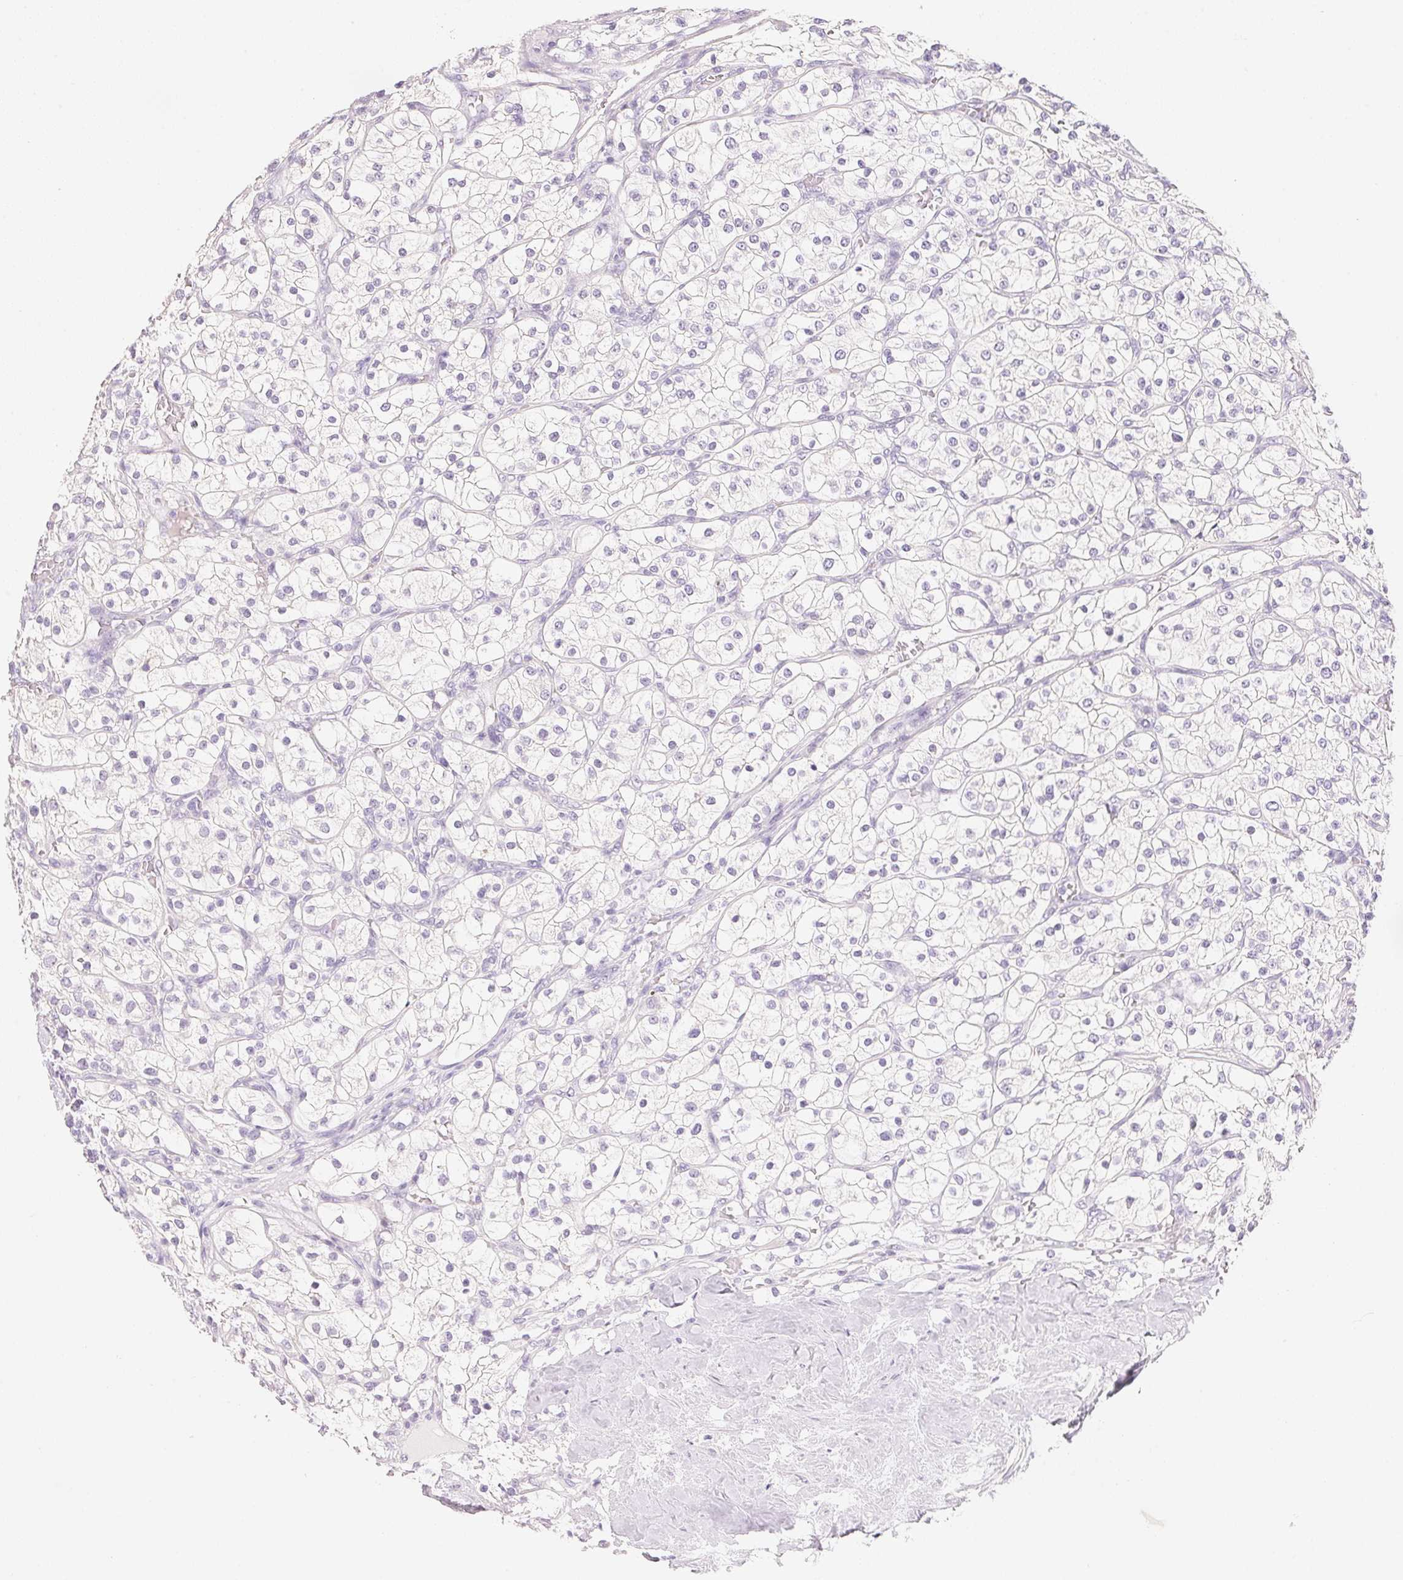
{"staining": {"intensity": "negative", "quantity": "none", "location": "none"}, "tissue": "renal cancer", "cell_type": "Tumor cells", "image_type": "cancer", "snomed": [{"axis": "morphology", "description": "Adenocarcinoma, NOS"}, {"axis": "topography", "description": "Kidney"}], "caption": "Photomicrograph shows no protein staining in tumor cells of adenocarcinoma (renal) tissue.", "gene": "ACP3", "patient": {"sex": "male", "age": 80}}